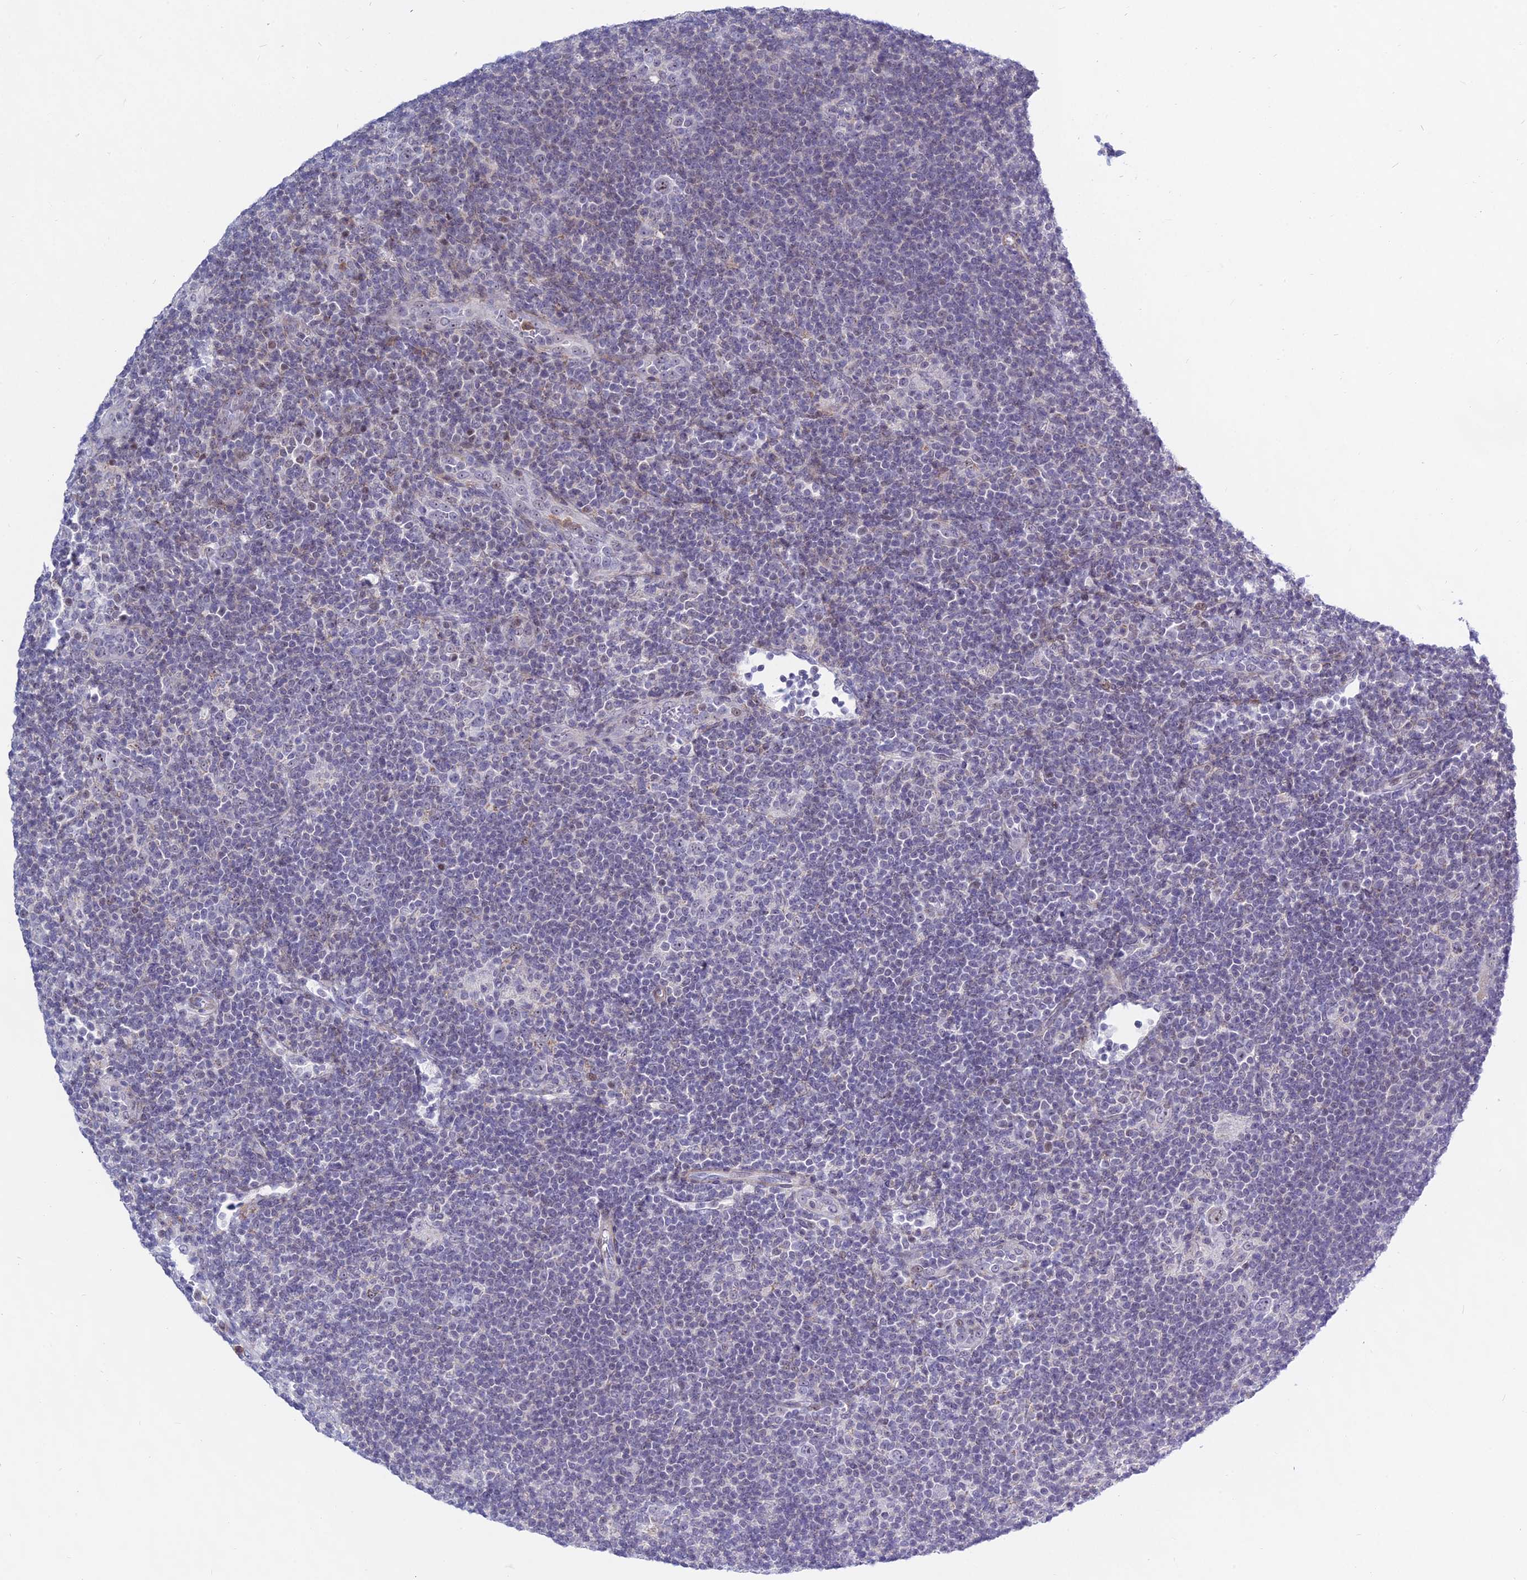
{"staining": {"intensity": "weak", "quantity": "25%-75%", "location": "nuclear"}, "tissue": "lymphoma", "cell_type": "Tumor cells", "image_type": "cancer", "snomed": [{"axis": "morphology", "description": "Hodgkin's disease, NOS"}, {"axis": "topography", "description": "Lymph node"}], "caption": "Tumor cells exhibit low levels of weak nuclear expression in about 25%-75% of cells in human Hodgkin's disease.", "gene": "KRR1", "patient": {"sex": "female", "age": 57}}